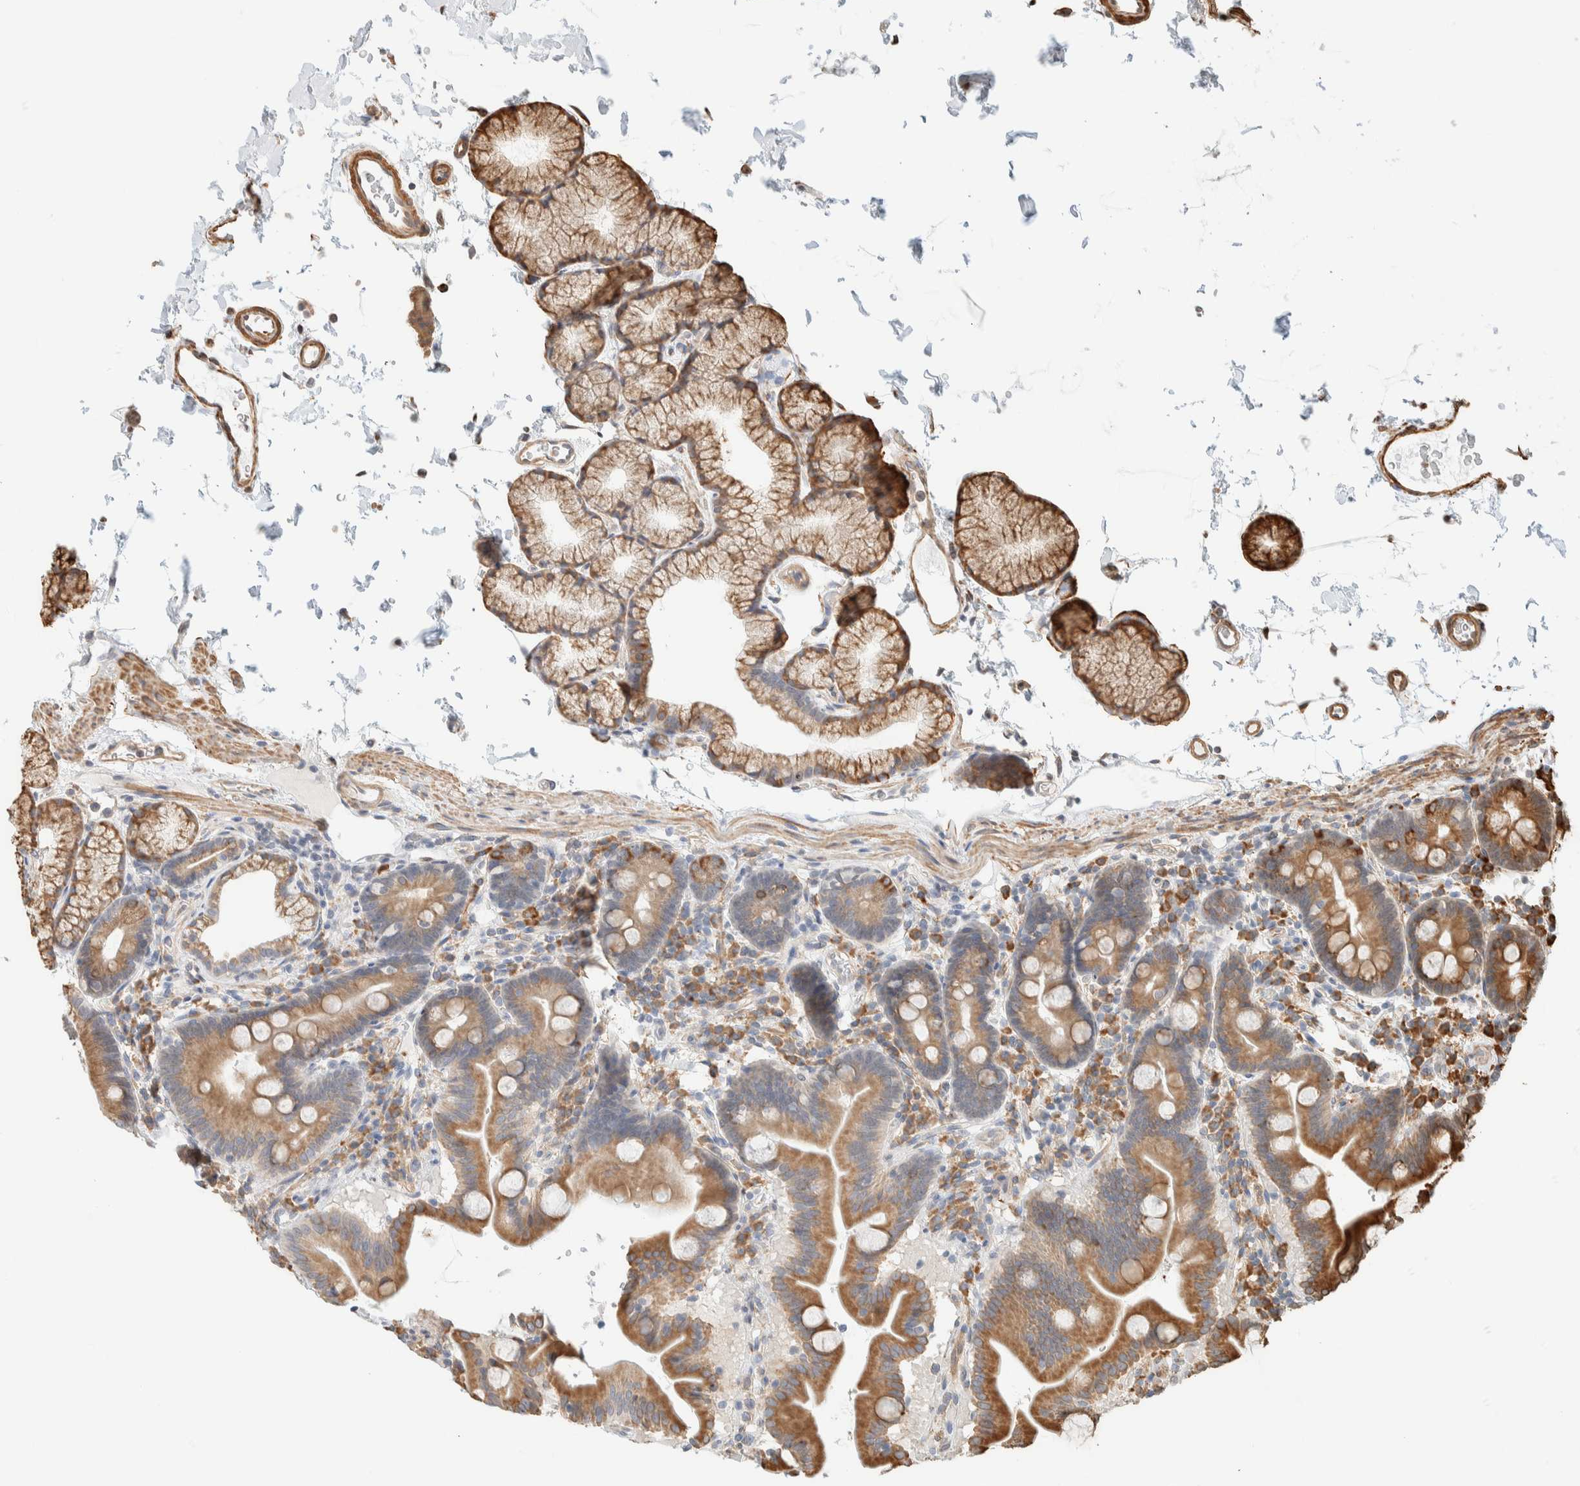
{"staining": {"intensity": "moderate", "quantity": ">75%", "location": "cytoplasmic/membranous"}, "tissue": "duodenum", "cell_type": "Glandular cells", "image_type": "normal", "snomed": [{"axis": "morphology", "description": "Normal tissue, NOS"}, {"axis": "topography", "description": "Duodenum"}], "caption": "Unremarkable duodenum demonstrates moderate cytoplasmic/membranous staining in about >75% of glandular cells, visualized by immunohistochemistry. Immunohistochemistry stains the protein of interest in brown and the nuclei are stained blue.", "gene": "INTS1", "patient": {"sex": "male", "age": 54}}